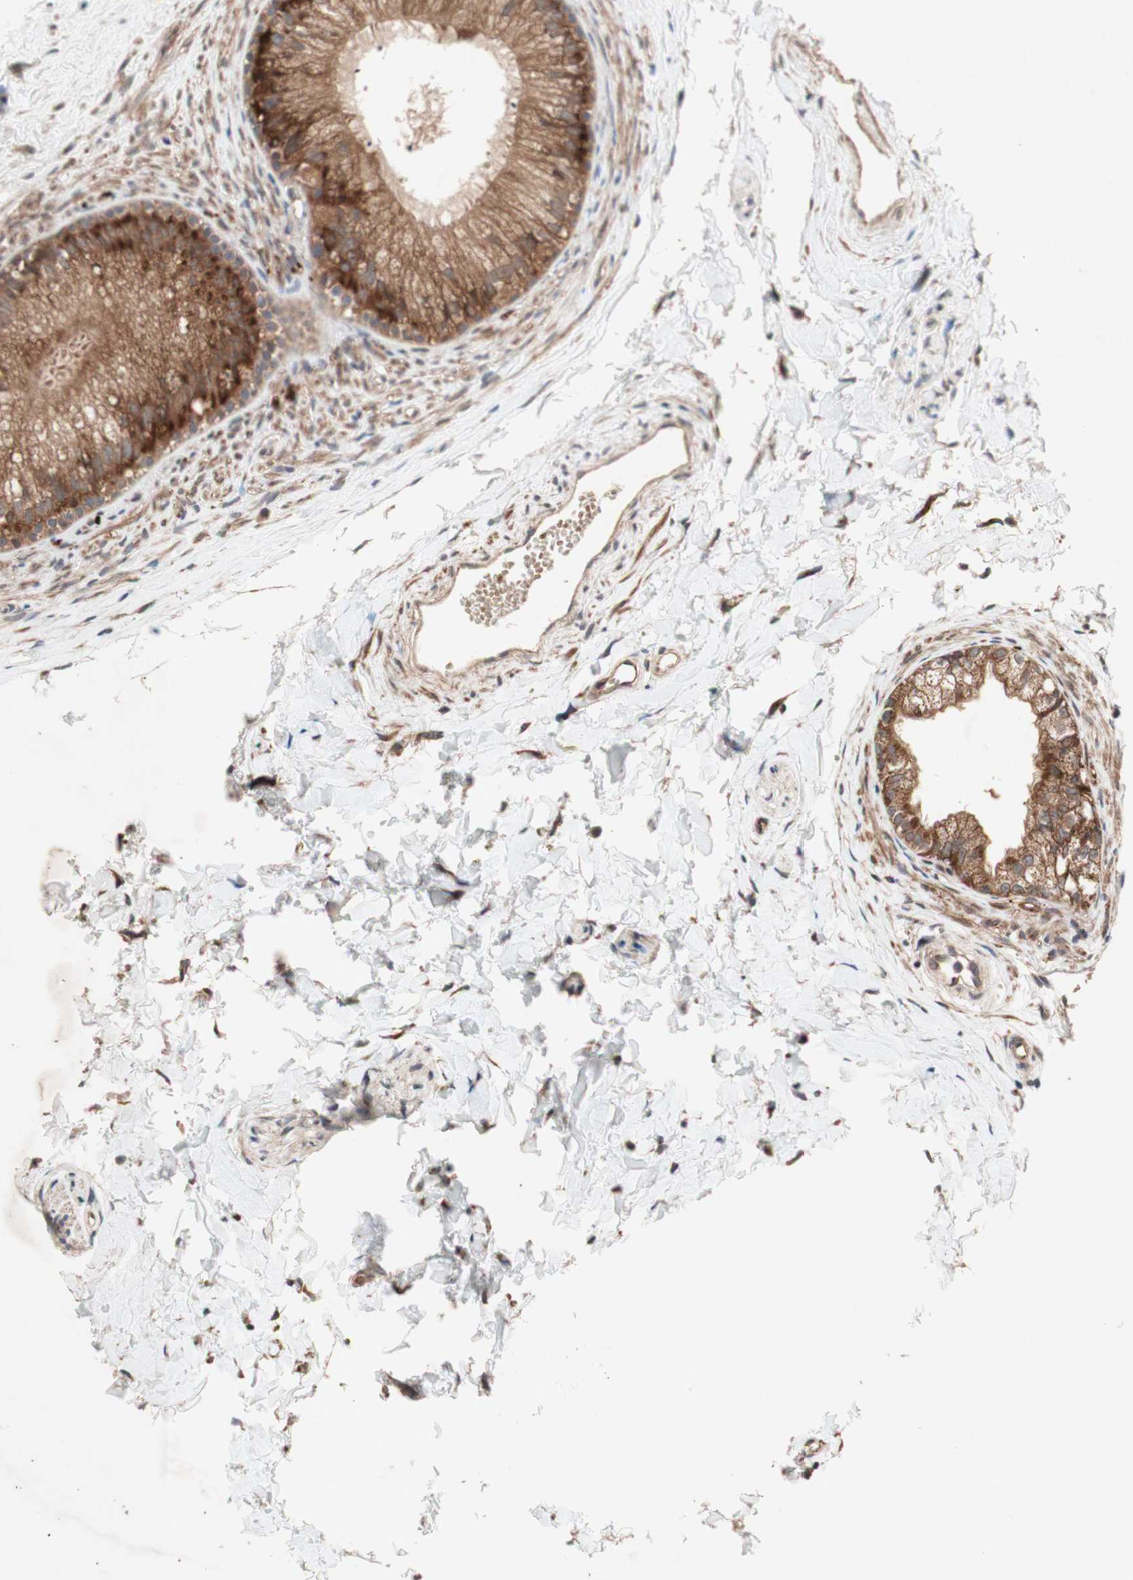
{"staining": {"intensity": "strong", "quantity": ">75%", "location": "cytoplasmic/membranous"}, "tissue": "epididymis", "cell_type": "Glandular cells", "image_type": "normal", "snomed": [{"axis": "morphology", "description": "Normal tissue, NOS"}, {"axis": "topography", "description": "Epididymis"}], "caption": "High-magnification brightfield microscopy of unremarkable epididymis stained with DAB (brown) and counterstained with hematoxylin (blue). glandular cells exhibit strong cytoplasmic/membranous positivity is seen in about>75% of cells.", "gene": "DDOST", "patient": {"sex": "male", "age": 56}}